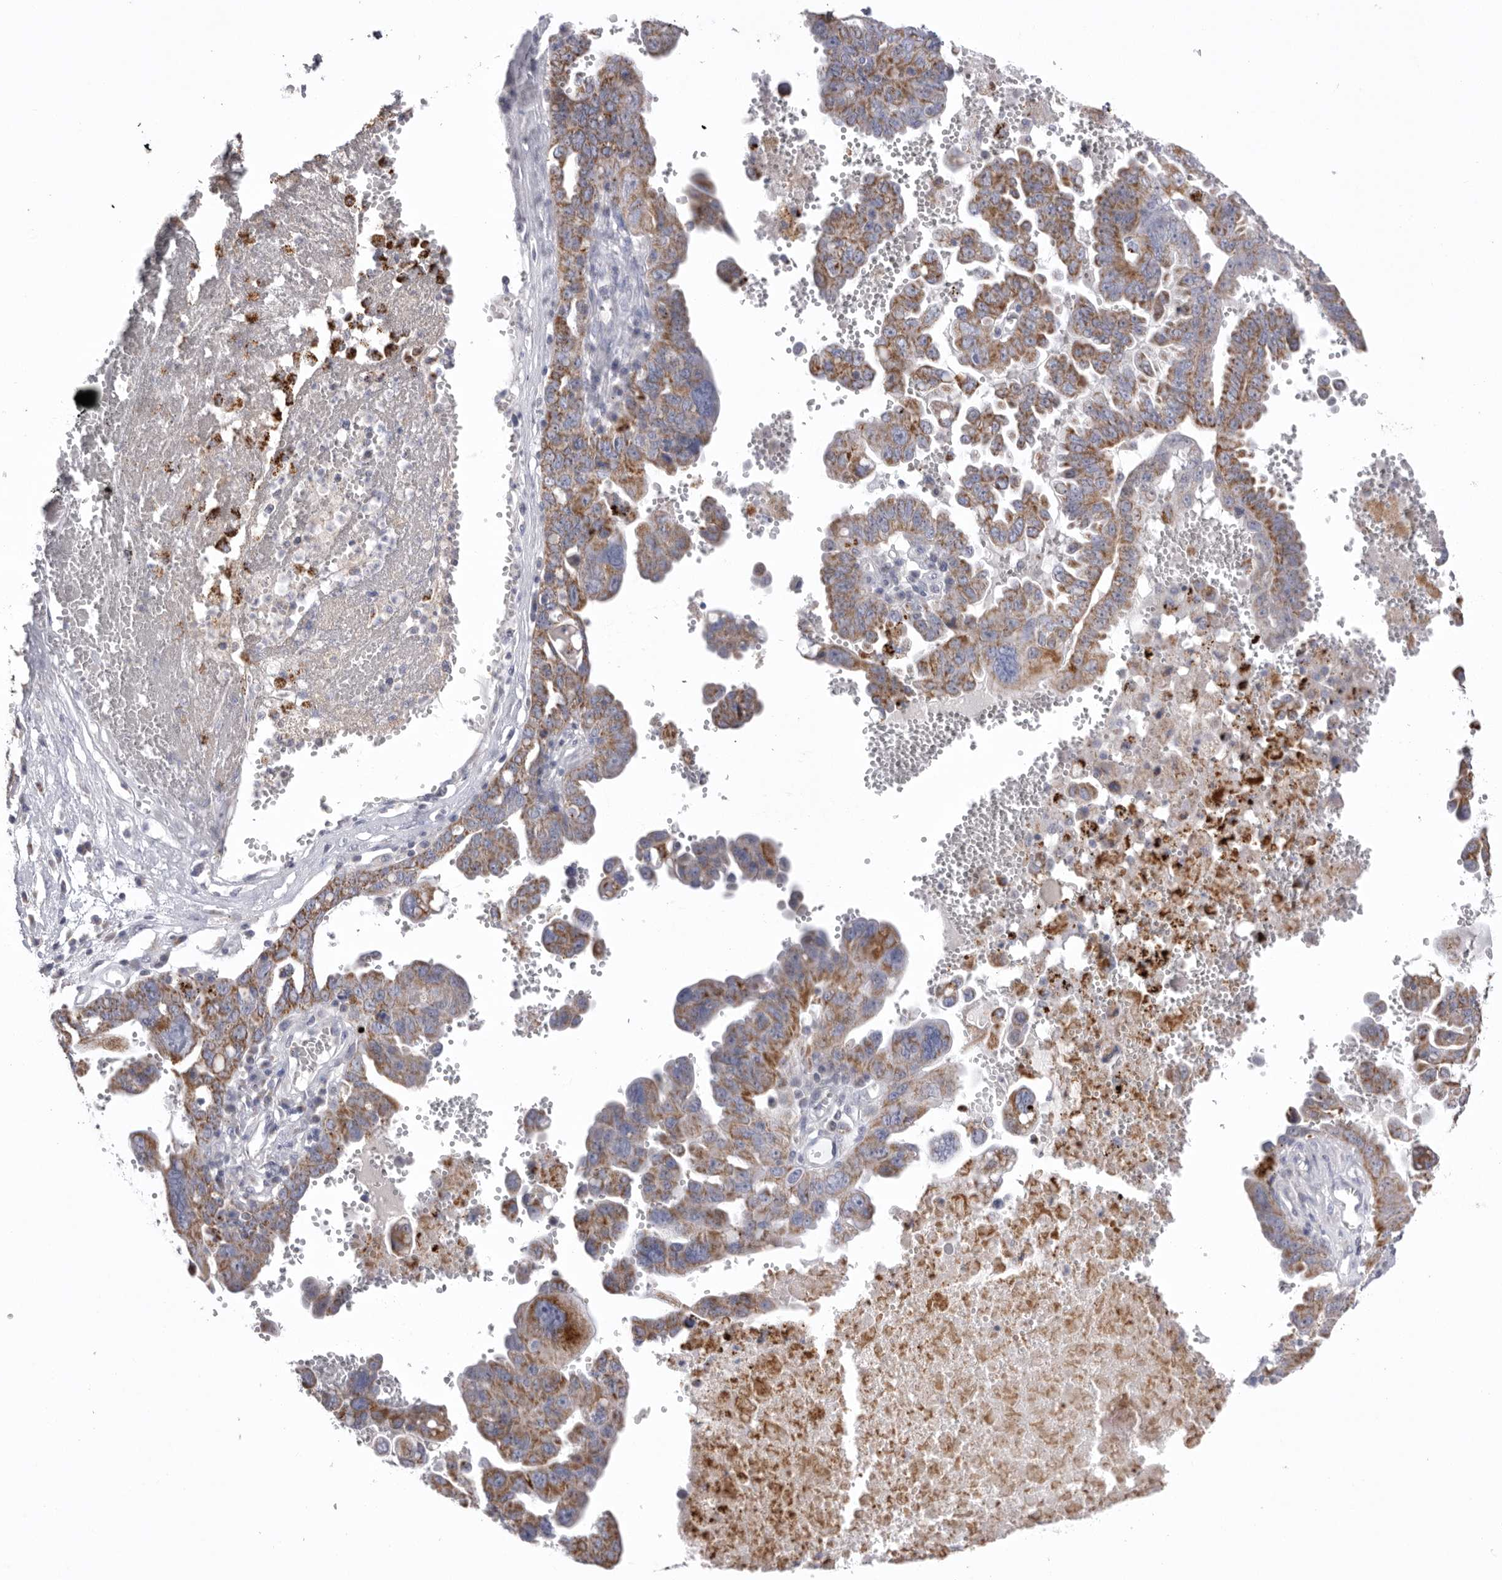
{"staining": {"intensity": "moderate", "quantity": ">75%", "location": "cytoplasmic/membranous"}, "tissue": "ovarian cancer", "cell_type": "Tumor cells", "image_type": "cancer", "snomed": [{"axis": "morphology", "description": "Carcinoma, endometroid"}, {"axis": "topography", "description": "Ovary"}], "caption": "Protein positivity by IHC demonstrates moderate cytoplasmic/membranous positivity in approximately >75% of tumor cells in ovarian endometroid carcinoma.", "gene": "VDAC3", "patient": {"sex": "female", "age": 62}}